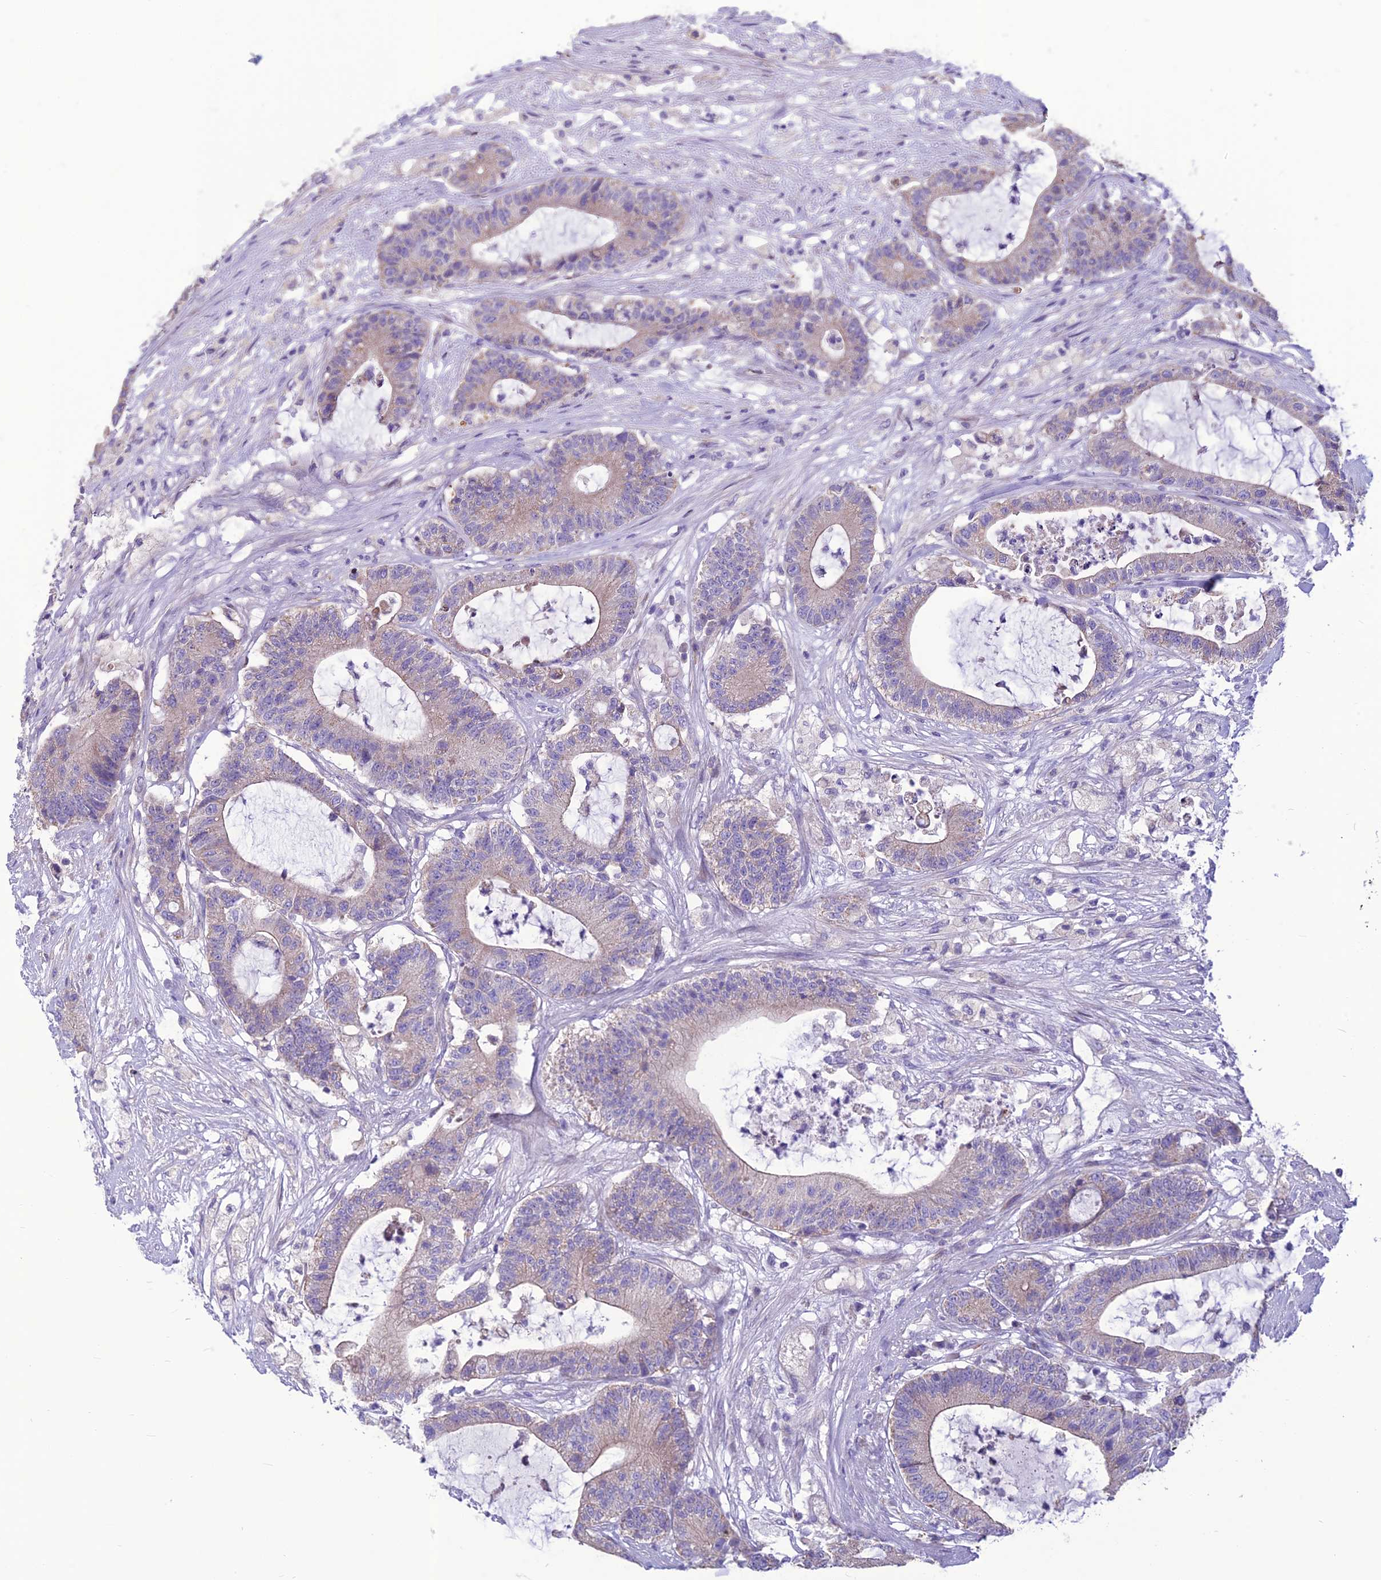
{"staining": {"intensity": "weak", "quantity": "25%-75%", "location": "cytoplasmic/membranous"}, "tissue": "colorectal cancer", "cell_type": "Tumor cells", "image_type": "cancer", "snomed": [{"axis": "morphology", "description": "Adenocarcinoma, NOS"}, {"axis": "topography", "description": "Colon"}], "caption": "Tumor cells demonstrate weak cytoplasmic/membranous staining in about 25%-75% of cells in colorectal adenocarcinoma. The staining was performed using DAB, with brown indicating positive protein expression. Nuclei are stained blue with hematoxylin.", "gene": "BHMT2", "patient": {"sex": "female", "age": 84}}